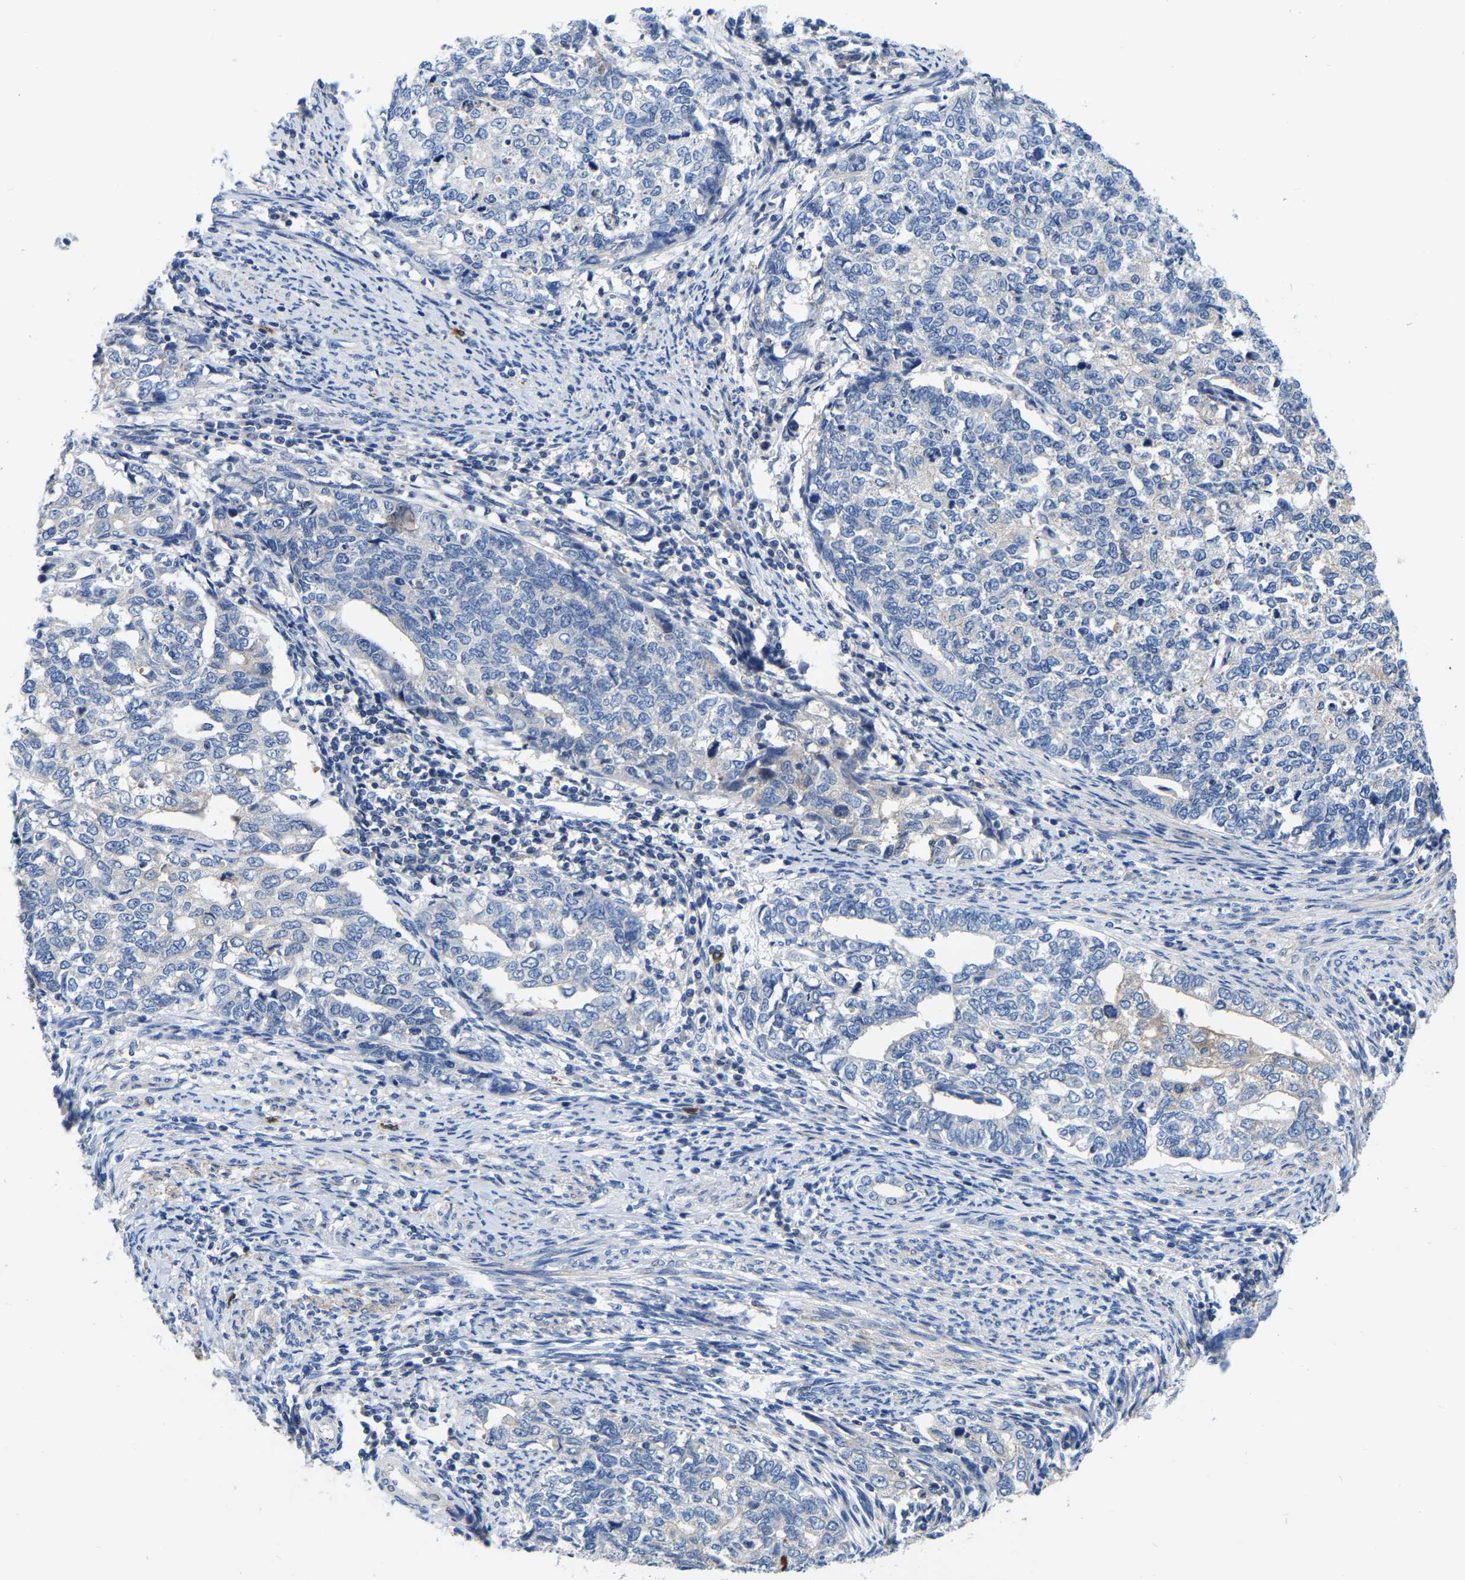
{"staining": {"intensity": "negative", "quantity": "none", "location": "none"}, "tissue": "cervical cancer", "cell_type": "Tumor cells", "image_type": "cancer", "snomed": [{"axis": "morphology", "description": "Squamous cell carcinoma, NOS"}, {"axis": "topography", "description": "Cervix"}], "caption": "Immunohistochemistry of cervical cancer shows no expression in tumor cells.", "gene": "RAB27B", "patient": {"sex": "female", "age": 63}}